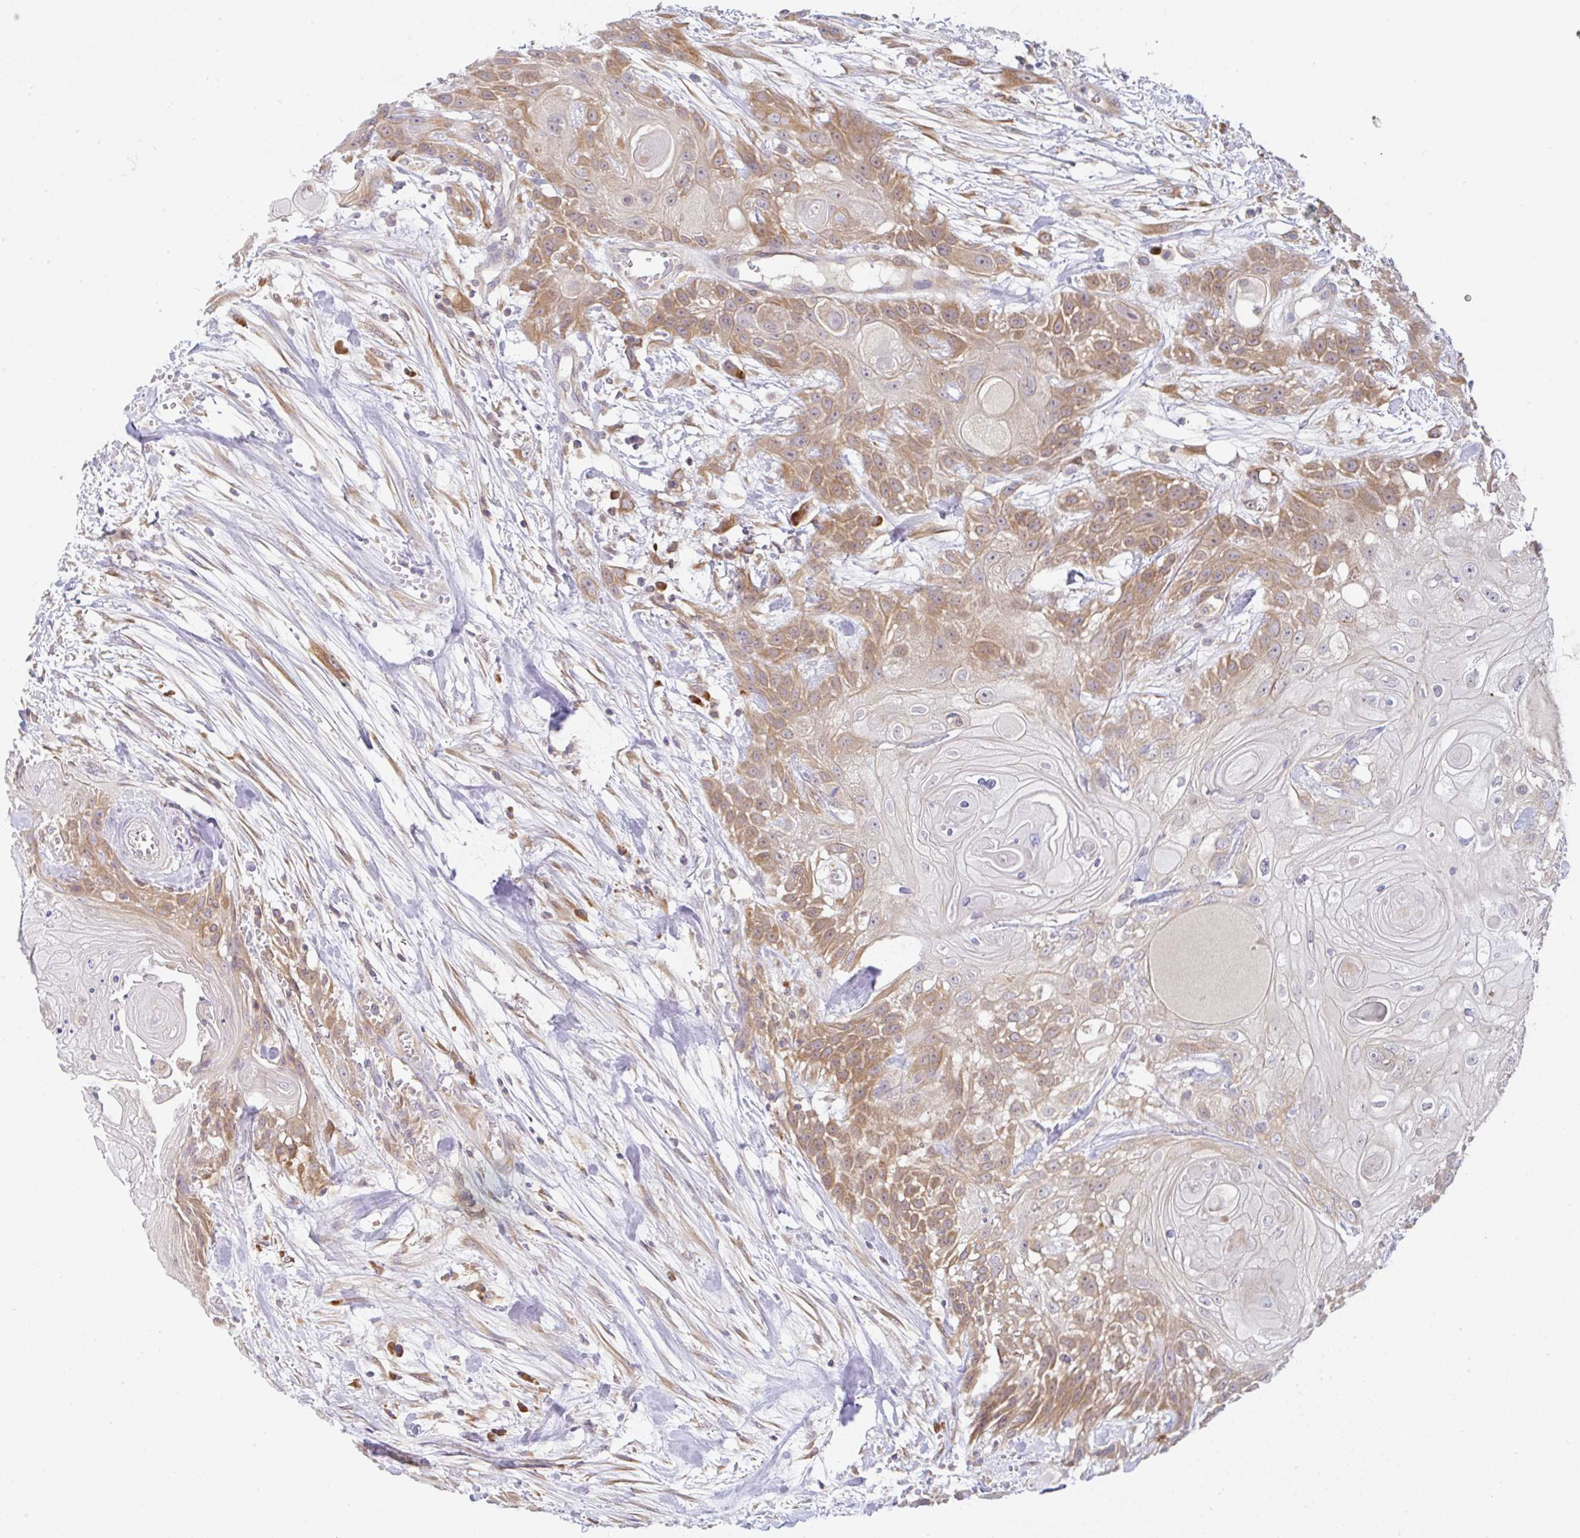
{"staining": {"intensity": "moderate", "quantity": ">75%", "location": "cytoplasmic/membranous"}, "tissue": "head and neck cancer", "cell_type": "Tumor cells", "image_type": "cancer", "snomed": [{"axis": "morphology", "description": "Squamous cell carcinoma, NOS"}, {"axis": "topography", "description": "Head-Neck"}], "caption": "Tumor cells demonstrate medium levels of moderate cytoplasmic/membranous positivity in approximately >75% of cells in human head and neck cancer.", "gene": "DERL2", "patient": {"sex": "female", "age": 43}}